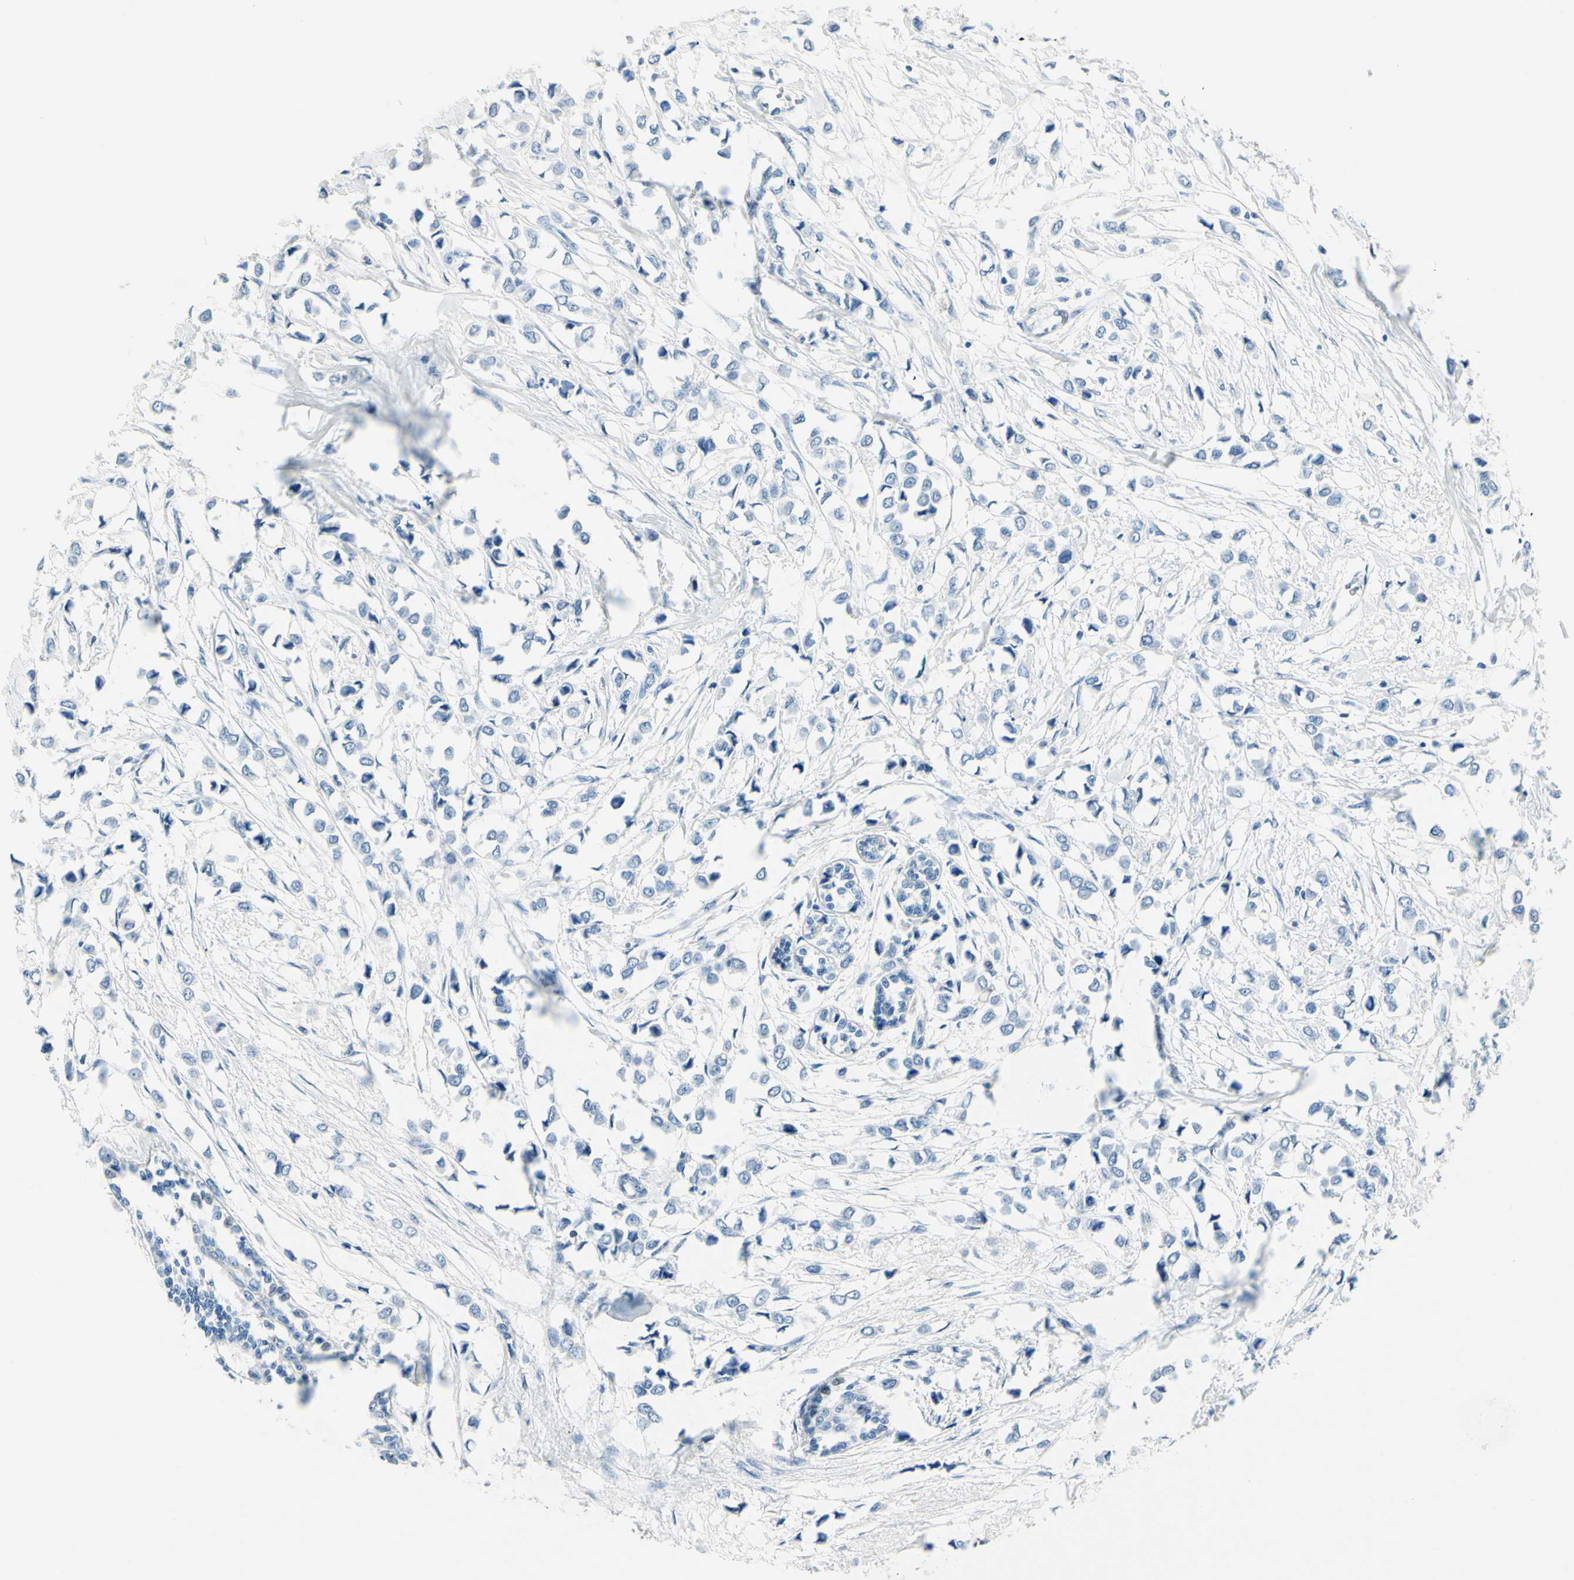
{"staining": {"intensity": "negative", "quantity": "none", "location": "none"}, "tissue": "breast cancer", "cell_type": "Tumor cells", "image_type": "cancer", "snomed": [{"axis": "morphology", "description": "Lobular carcinoma"}, {"axis": "topography", "description": "Breast"}], "caption": "Lobular carcinoma (breast) was stained to show a protein in brown. There is no significant staining in tumor cells.", "gene": "CDH15", "patient": {"sex": "female", "age": 51}}